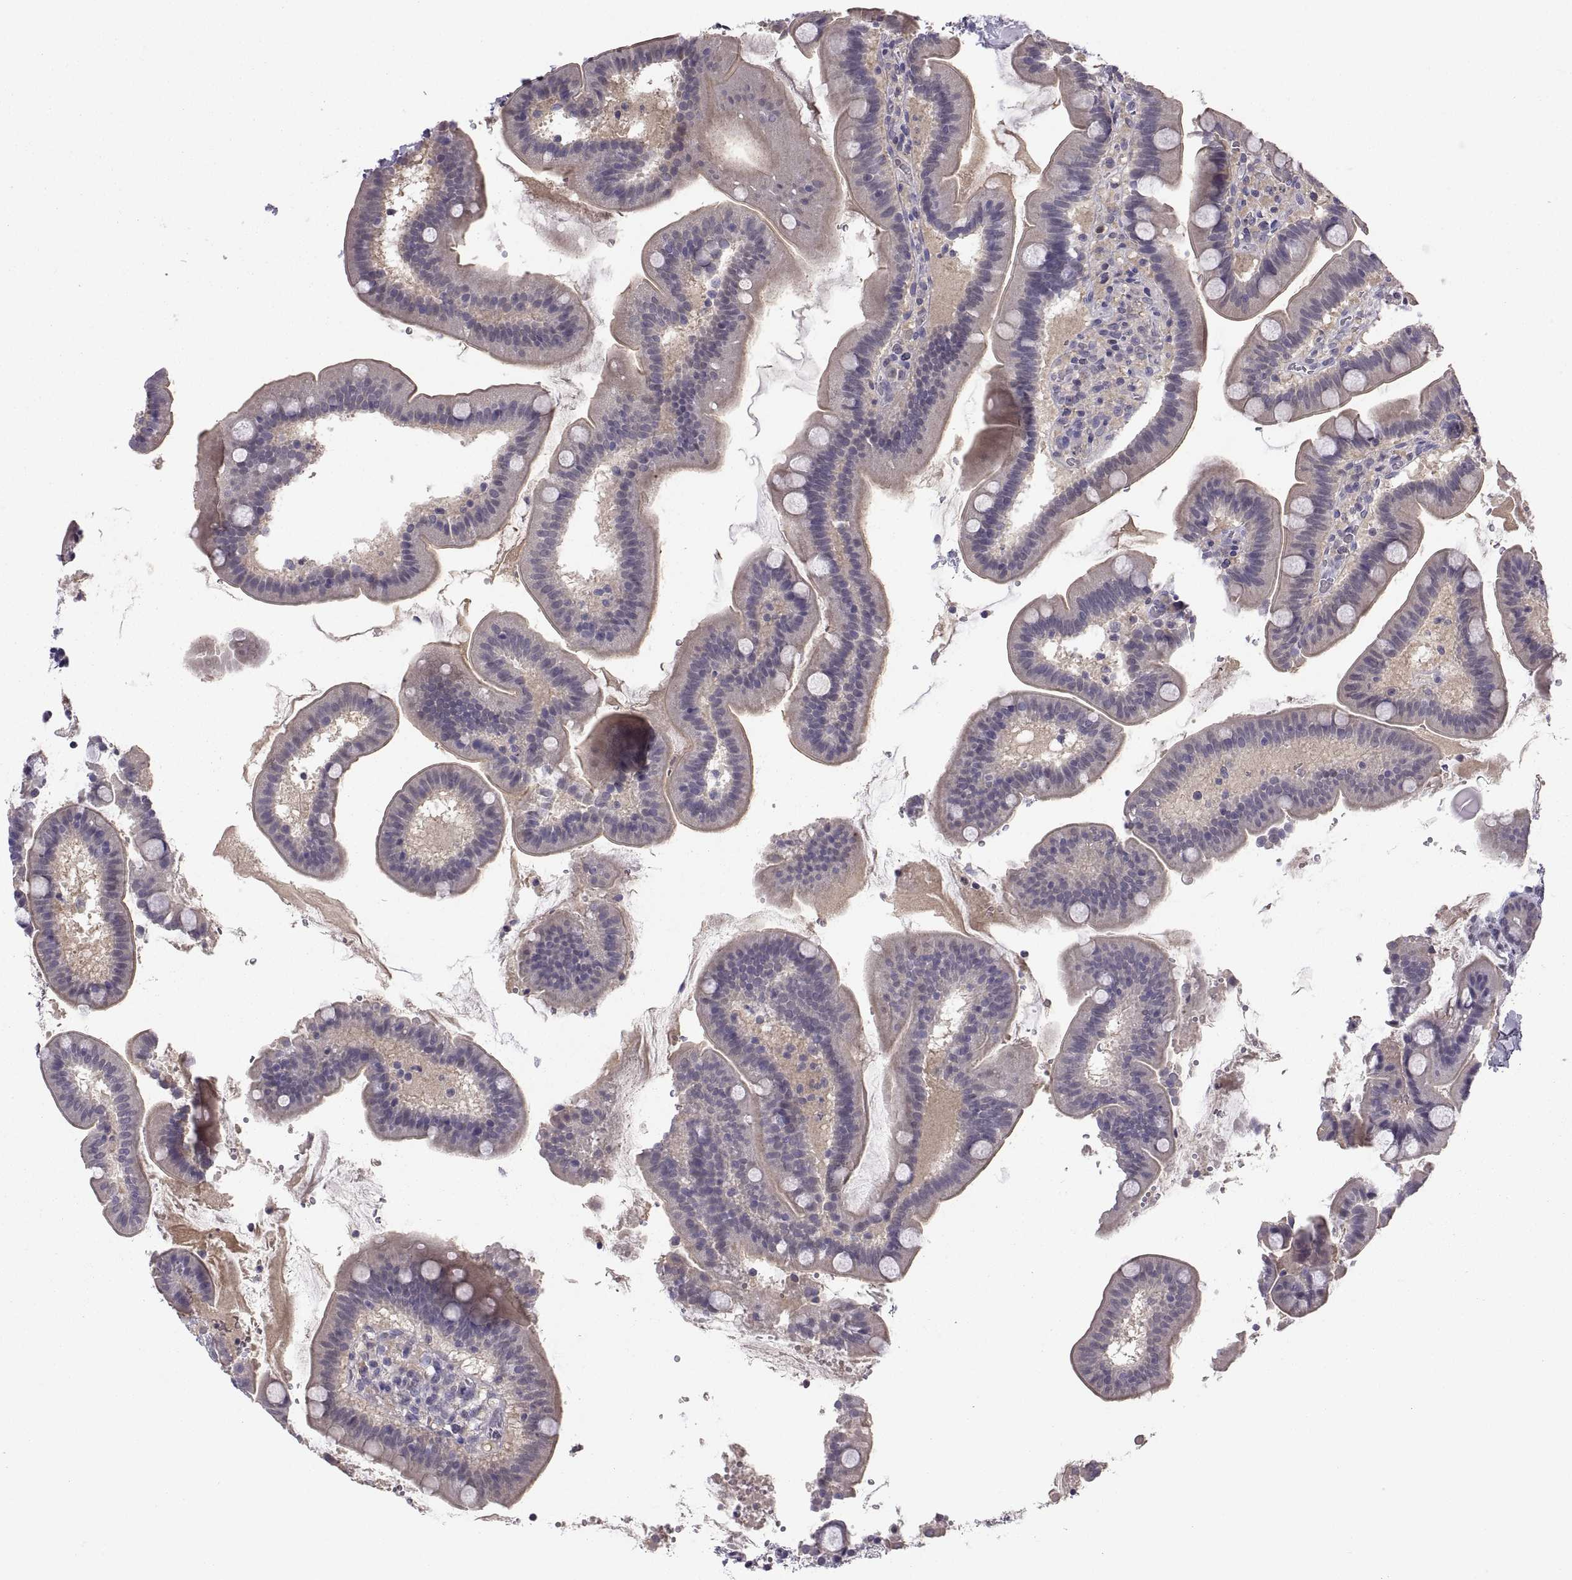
{"staining": {"intensity": "negative", "quantity": "none", "location": "none"}, "tissue": "duodenum", "cell_type": "Glandular cells", "image_type": "normal", "snomed": [{"axis": "morphology", "description": "Normal tissue, NOS"}, {"axis": "topography", "description": "Duodenum"}], "caption": "Glandular cells show no significant protein expression in benign duodenum. The staining is performed using DAB (3,3'-diaminobenzidine) brown chromogen with nuclei counter-stained in using hematoxylin.", "gene": "FGF9", "patient": {"sex": "male", "age": 59}}